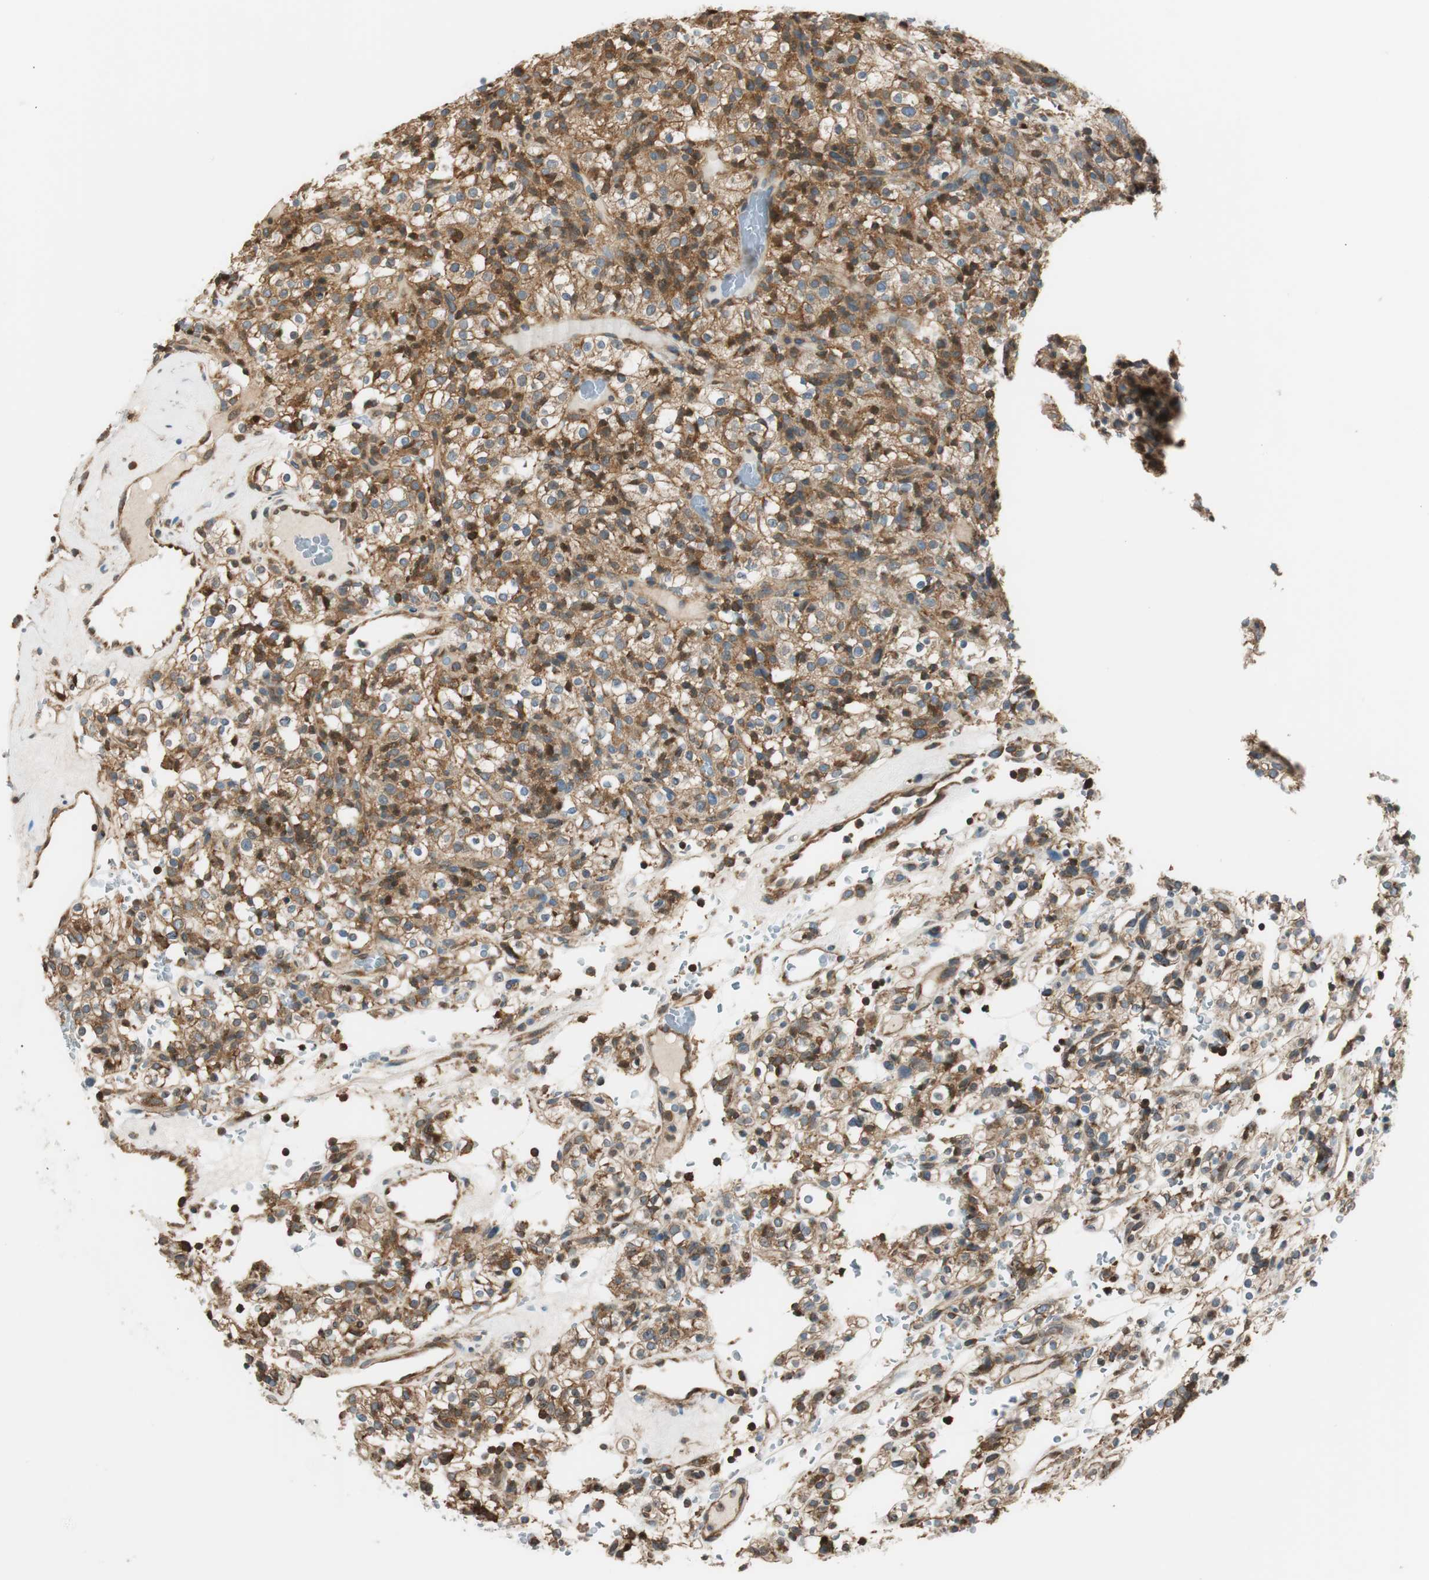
{"staining": {"intensity": "moderate", "quantity": ">75%", "location": "cytoplasmic/membranous"}, "tissue": "renal cancer", "cell_type": "Tumor cells", "image_type": "cancer", "snomed": [{"axis": "morphology", "description": "Normal tissue, NOS"}, {"axis": "morphology", "description": "Adenocarcinoma, NOS"}, {"axis": "topography", "description": "Kidney"}], "caption": "Human renal adenocarcinoma stained with a protein marker exhibits moderate staining in tumor cells.", "gene": "PI4K2B", "patient": {"sex": "female", "age": 72}}